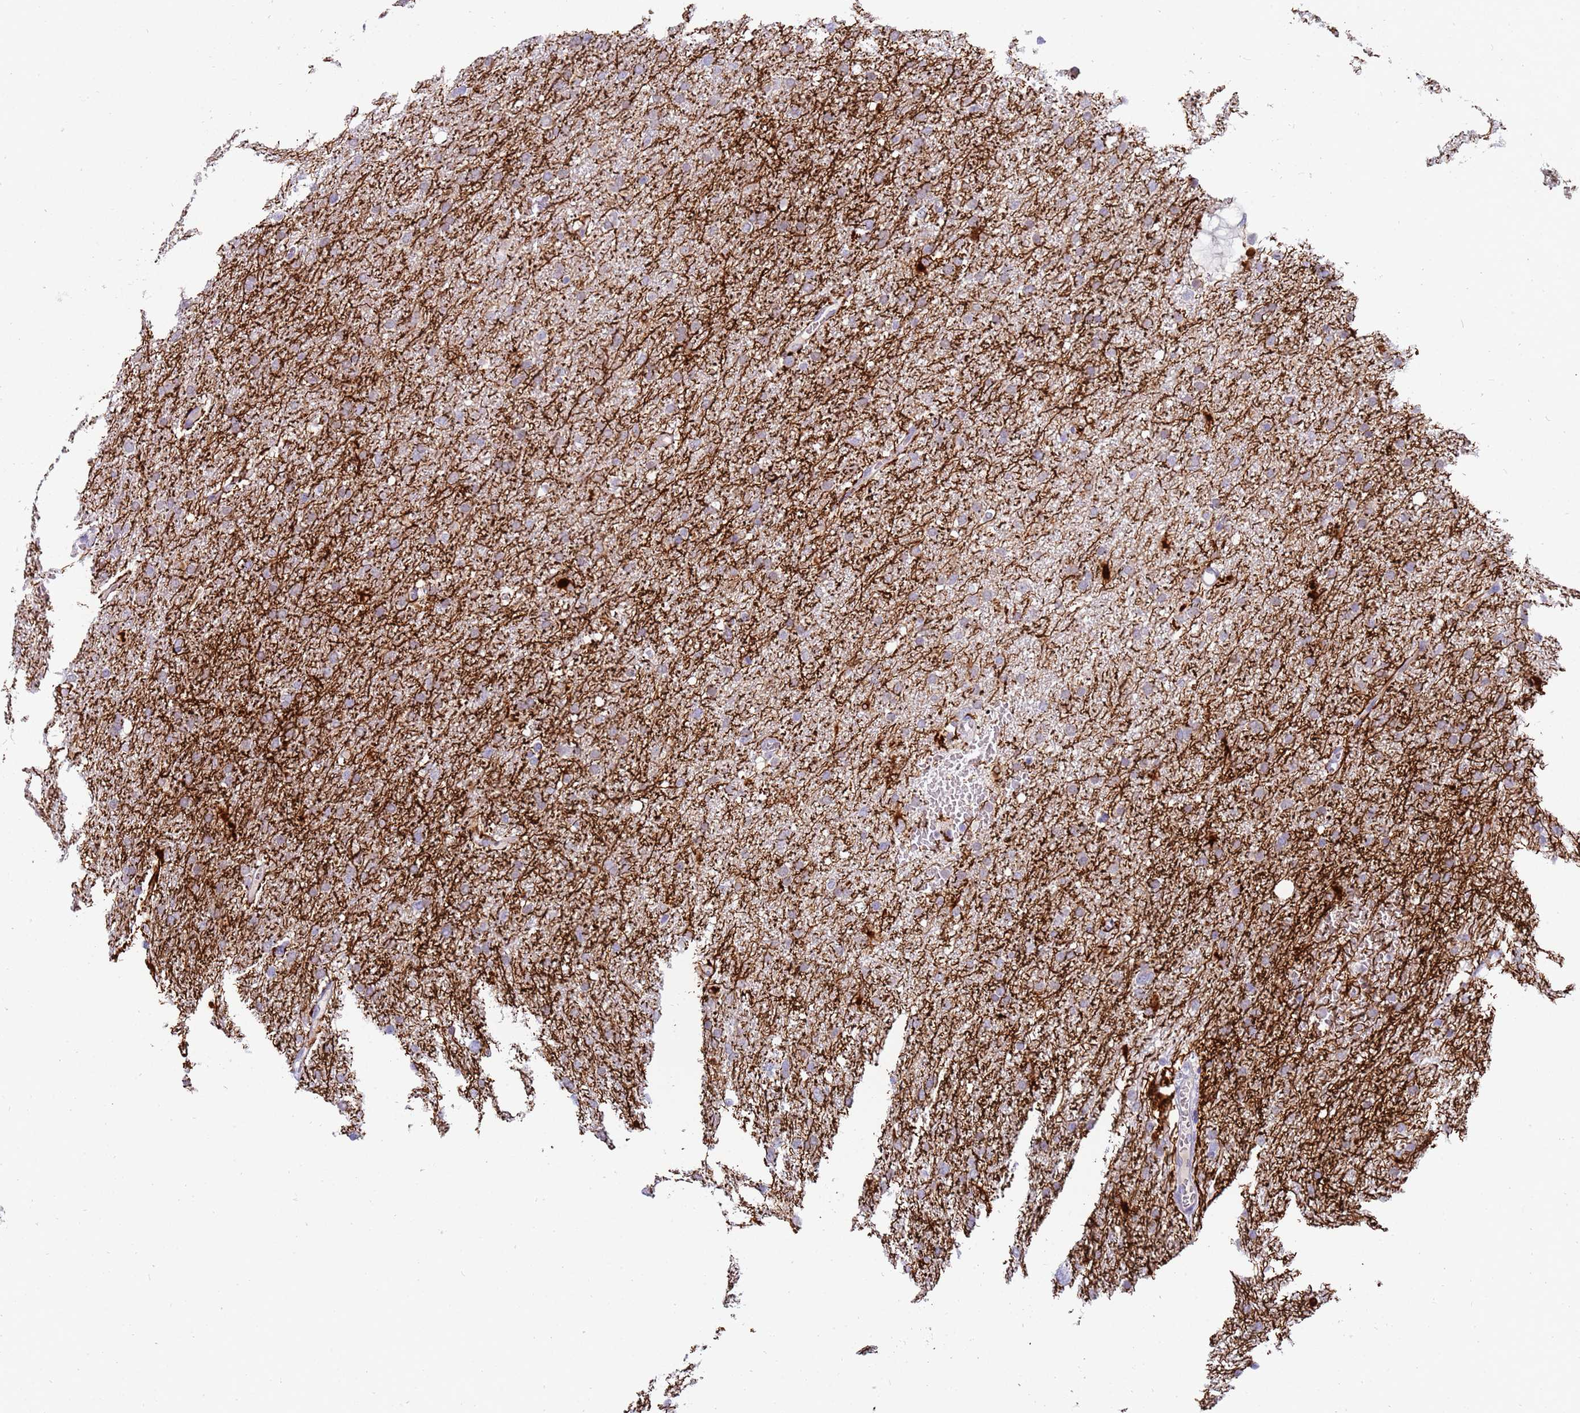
{"staining": {"intensity": "negative", "quantity": "none", "location": "none"}, "tissue": "glioma", "cell_type": "Tumor cells", "image_type": "cancer", "snomed": [{"axis": "morphology", "description": "Glioma, malignant, High grade"}, {"axis": "topography", "description": "Cerebral cortex"}], "caption": "High-grade glioma (malignant) was stained to show a protein in brown. There is no significant expression in tumor cells.", "gene": "STK25", "patient": {"sex": "female", "age": 36}}